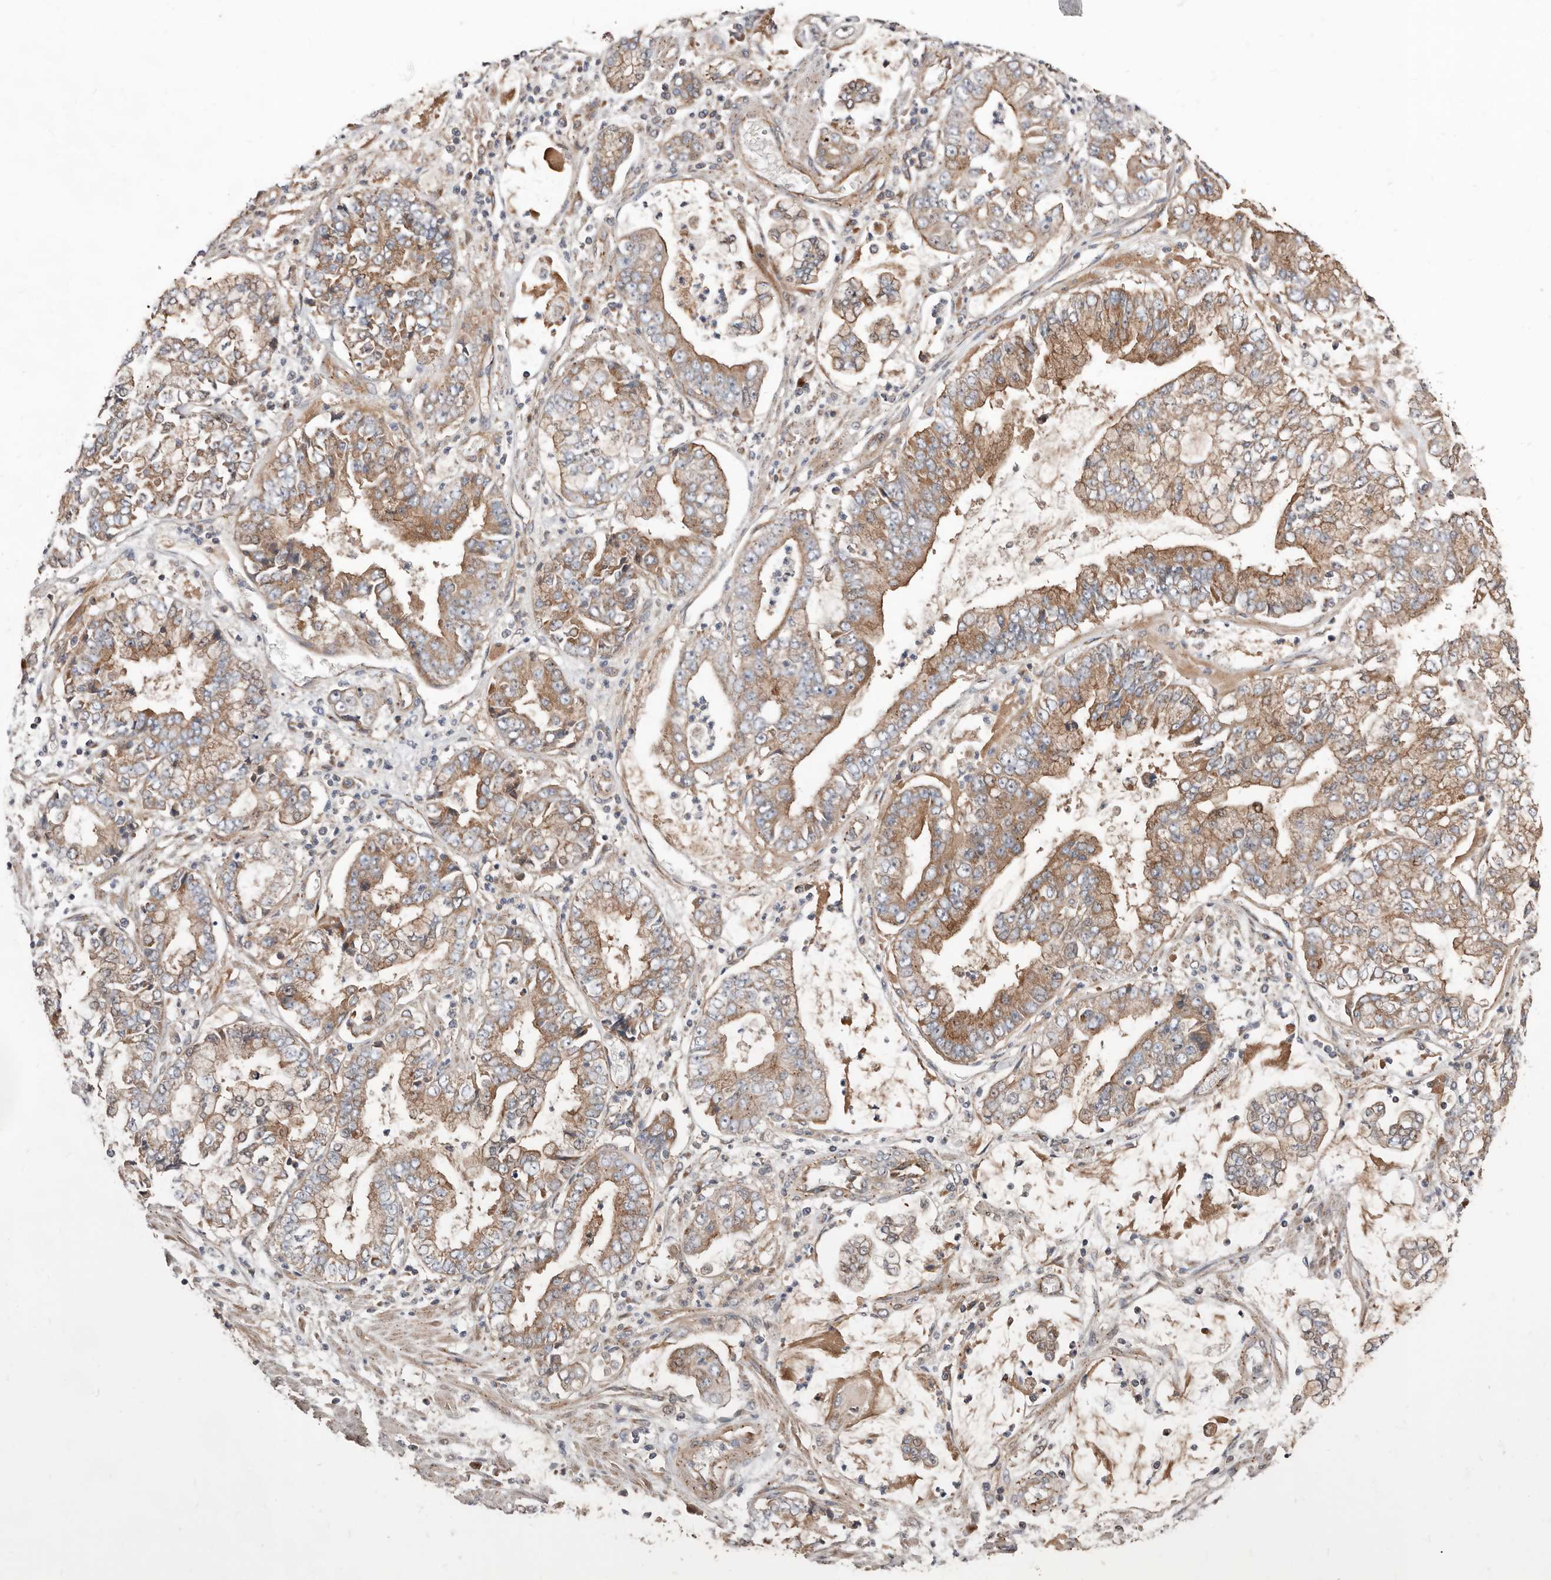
{"staining": {"intensity": "moderate", "quantity": ">75%", "location": "cytoplasmic/membranous"}, "tissue": "stomach cancer", "cell_type": "Tumor cells", "image_type": "cancer", "snomed": [{"axis": "morphology", "description": "Adenocarcinoma, NOS"}, {"axis": "topography", "description": "Stomach"}], "caption": "High-power microscopy captured an IHC image of stomach cancer, revealing moderate cytoplasmic/membranous positivity in approximately >75% of tumor cells.", "gene": "COG1", "patient": {"sex": "male", "age": 76}}